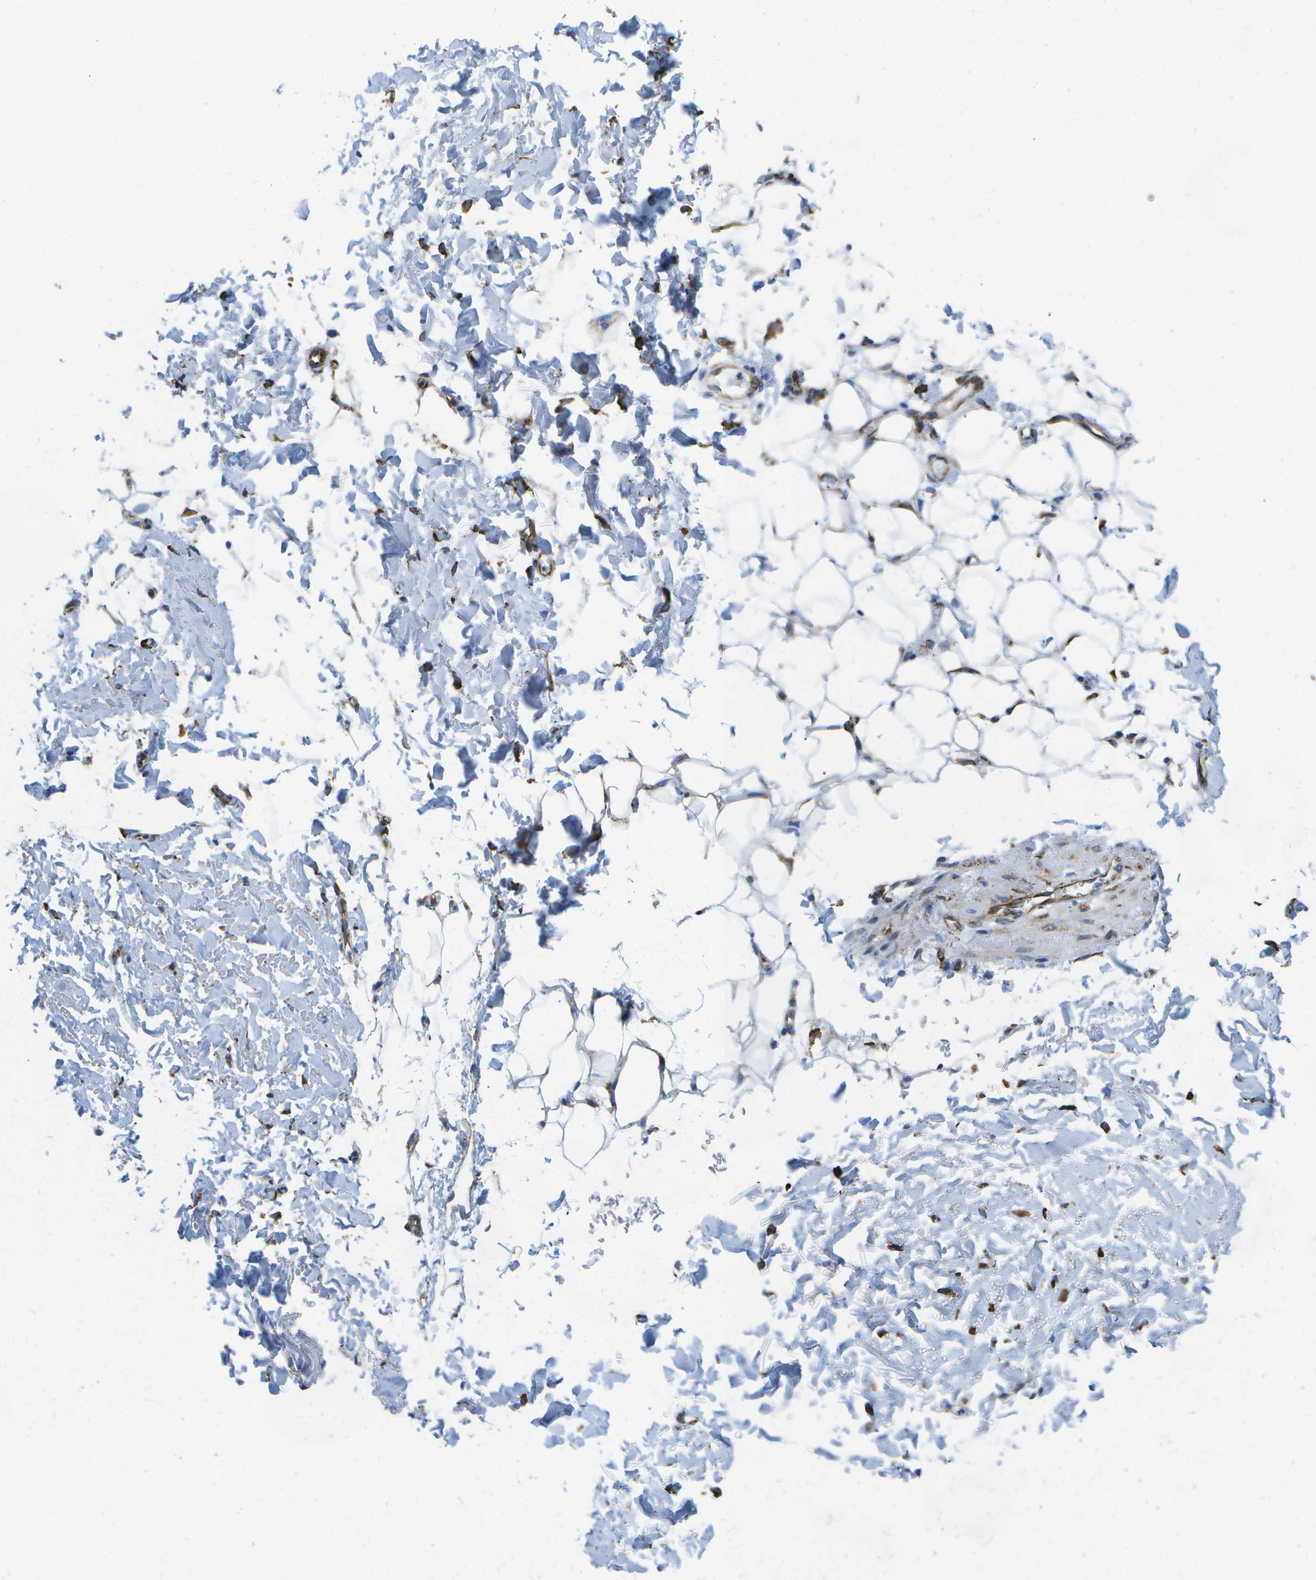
{"staining": {"intensity": "moderate", "quantity": ">75%", "location": "cytoplasmic/membranous"}, "tissue": "adipose tissue", "cell_type": "Adipocytes", "image_type": "normal", "snomed": [{"axis": "morphology", "description": "Normal tissue, NOS"}, {"axis": "topography", "description": "Cartilage tissue"}, {"axis": "topography", "description": "Bronchus"}], "caption": "Immunohistochemical staining of benign adipose tissue displays moderate cytoplasmic/membranous protein staining in about >75% of adipocytes.", "gene": "ZDHHC17", "patient": {"sex": "female", "age": 73}}